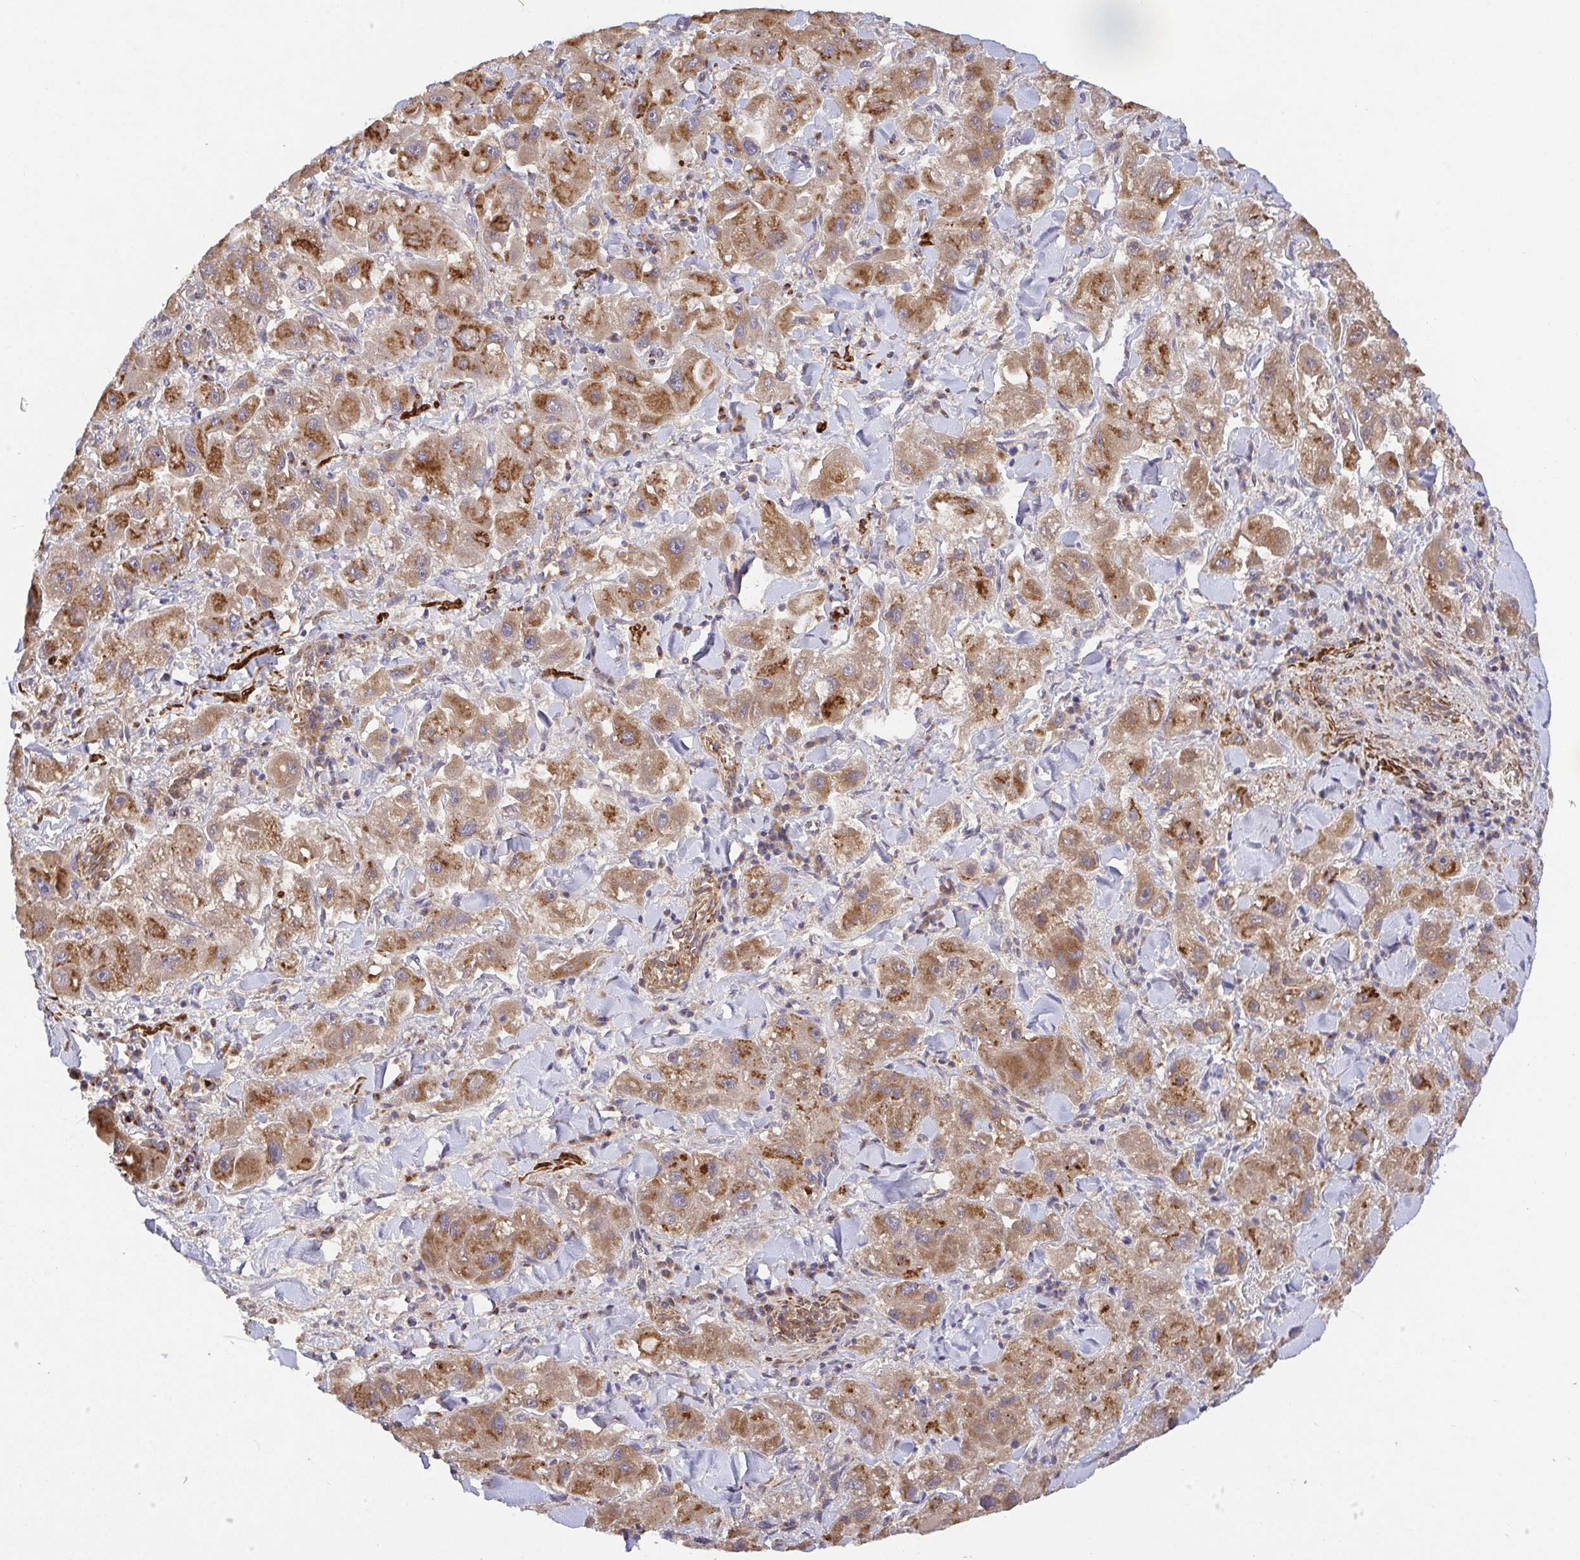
{"staining": {"intensity": "moderate", "quantity": ">75%", "location": "cytoplasmic/membranous"}, "tissue": "liver cancer", "cell_type": "Tumor cells", "image_type": "cancer", "snomed": [{"axis": "morphology", "description": "Carcinoma, Hepatocellular, NOS"}, {"axis": "topography", "description": "Liver"}], "caption": "High-magnification brightfield microscopy of liver cancer stained with DAB (3,3'-diaminobenzidine) (brown) and counterstained with hematoxylin (blue). tumor cells exhibit moderate cytoplasmic/membranous expression is seen in approximately>75% of cells.", "gene": "TM9SF4", "patient": {"sex": "male", "age": 24}}